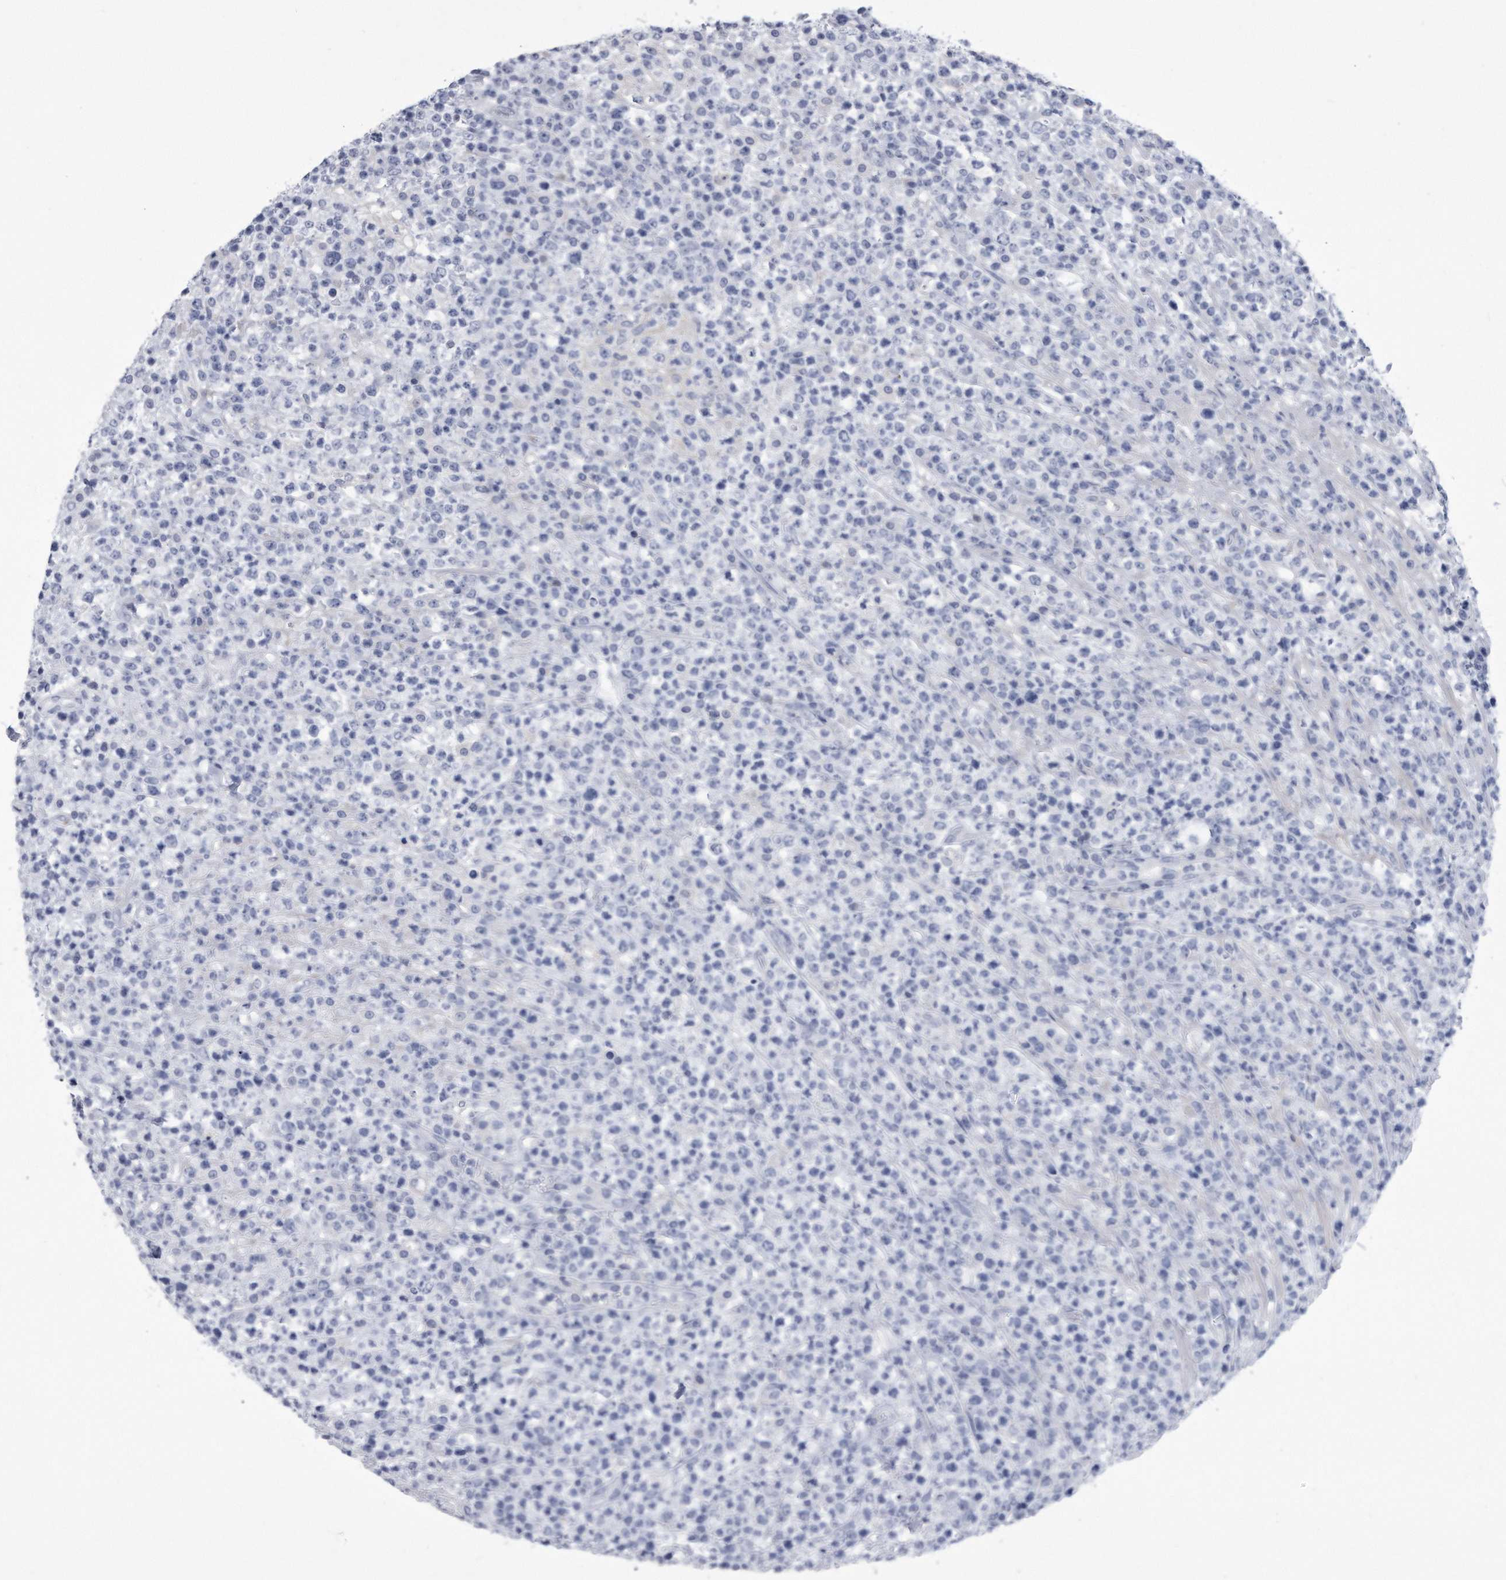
{"staining": {"intensity": "negative", "quantity": "none", "location": "none"}, "tissue": "lymphoma", "cell_type": "Tumor cells", "image_type": "cancer", "snomed": [{"axis": "morphology", "description": "Malignant lymphoma, non-Hodgkin's type, High grade"}, {"axis": "topography", "description": "Colon"}], "caption": "Tumor cells are negative for protein expression in human malignant lymphoma, non-Hodgkin's type (high-grade).", "gene": "PYGB", "patient": {"sex": "female", "age": 53}}